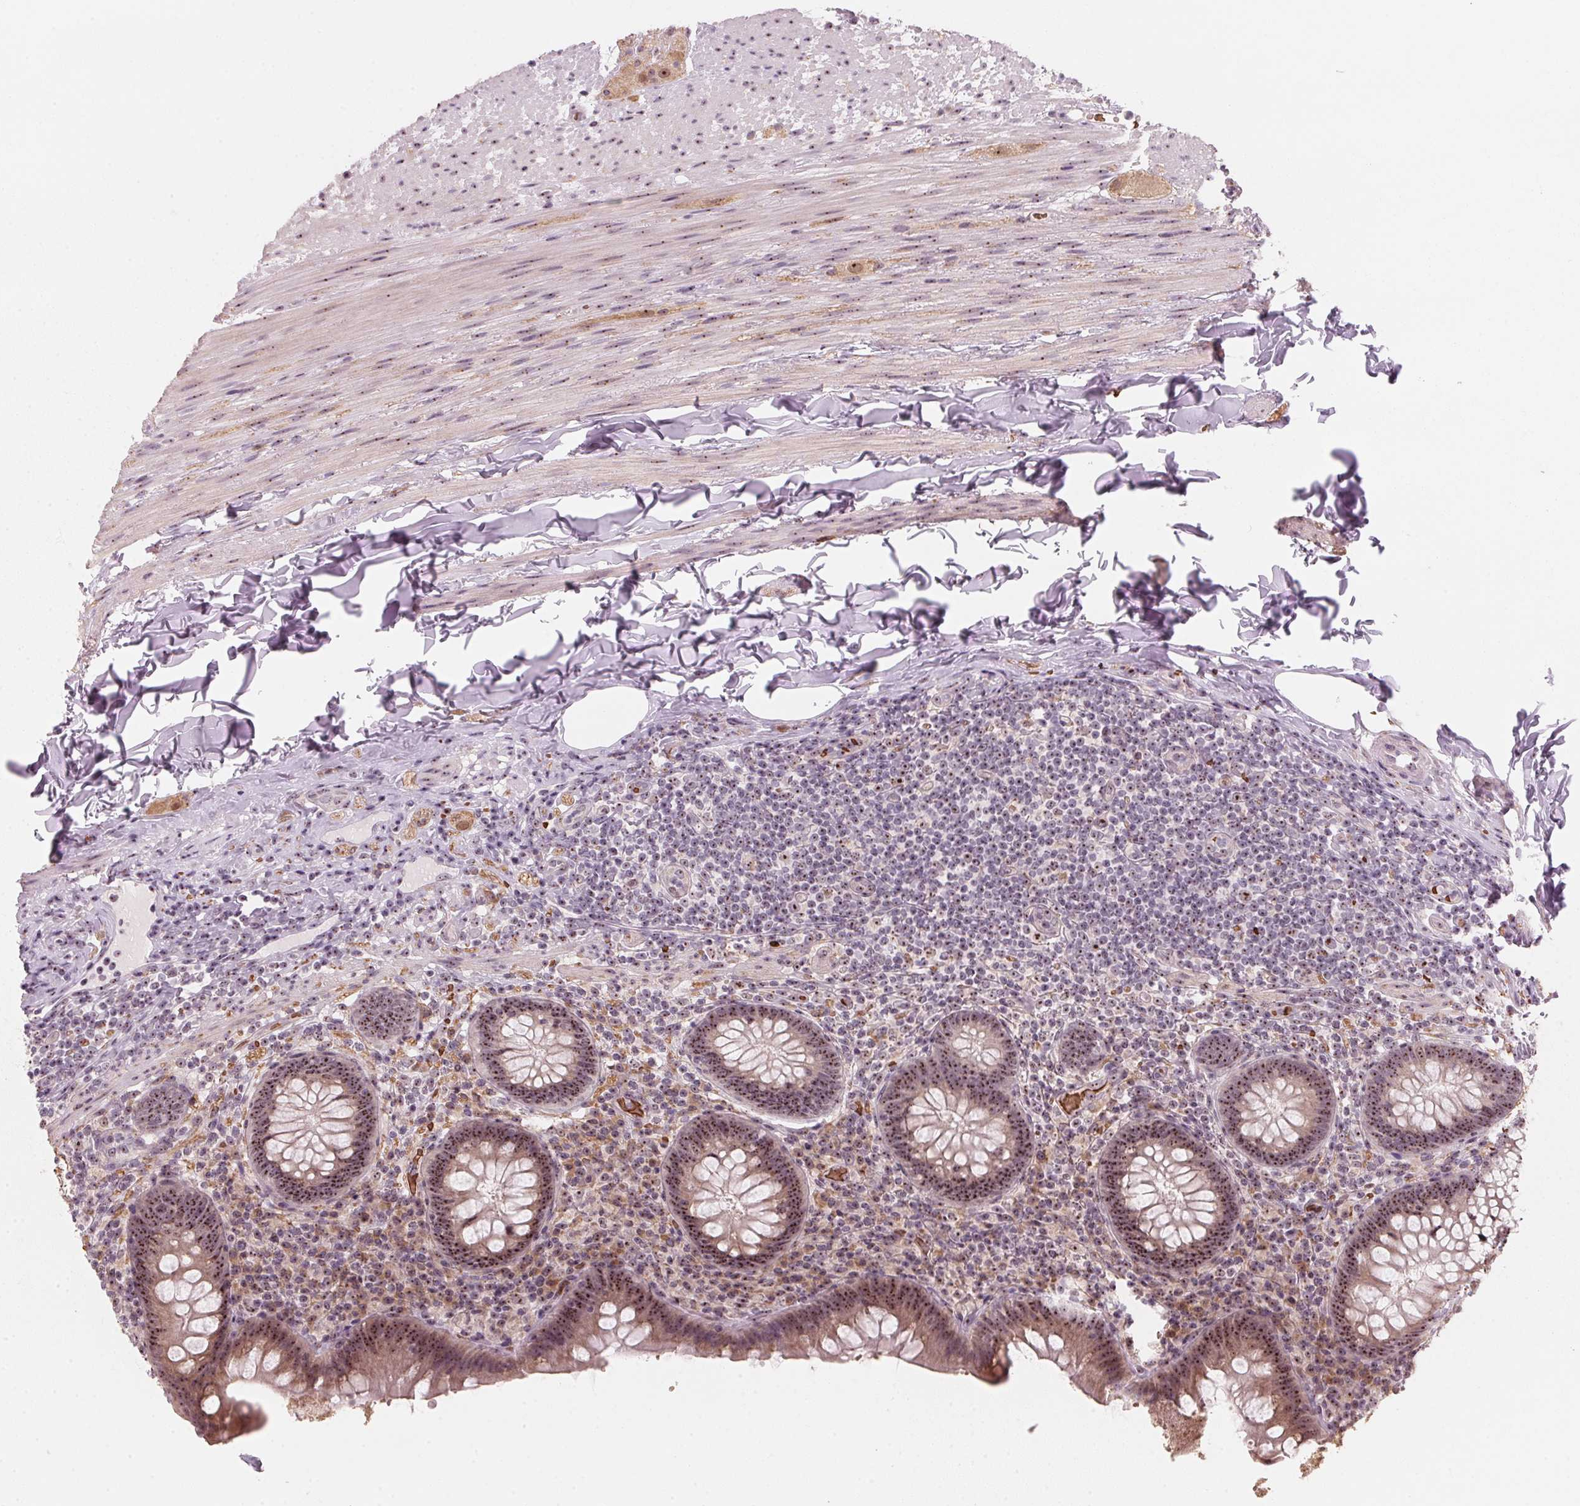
{"staining": {"intensity": "moderate", "quantity": "25%-75%", "location": "nuclear"}, "tissue": "appendix", "cell_type": "Glandular cells", "image_type": "normal", "snomed": [{"axis": "morphology", "description": "Normal tissue, NOS"}, {"axis": "topography", "description": "Appendix"}], "caption": "Glandular cells display moderate nuclear expression in approximately 25%-75% of cells in normal appendix. (DAB = brown stain, brightfield microscopy at high magnification).", "gene": "DNTTIP2", "patient": {"sex": "male", "age": 47}}